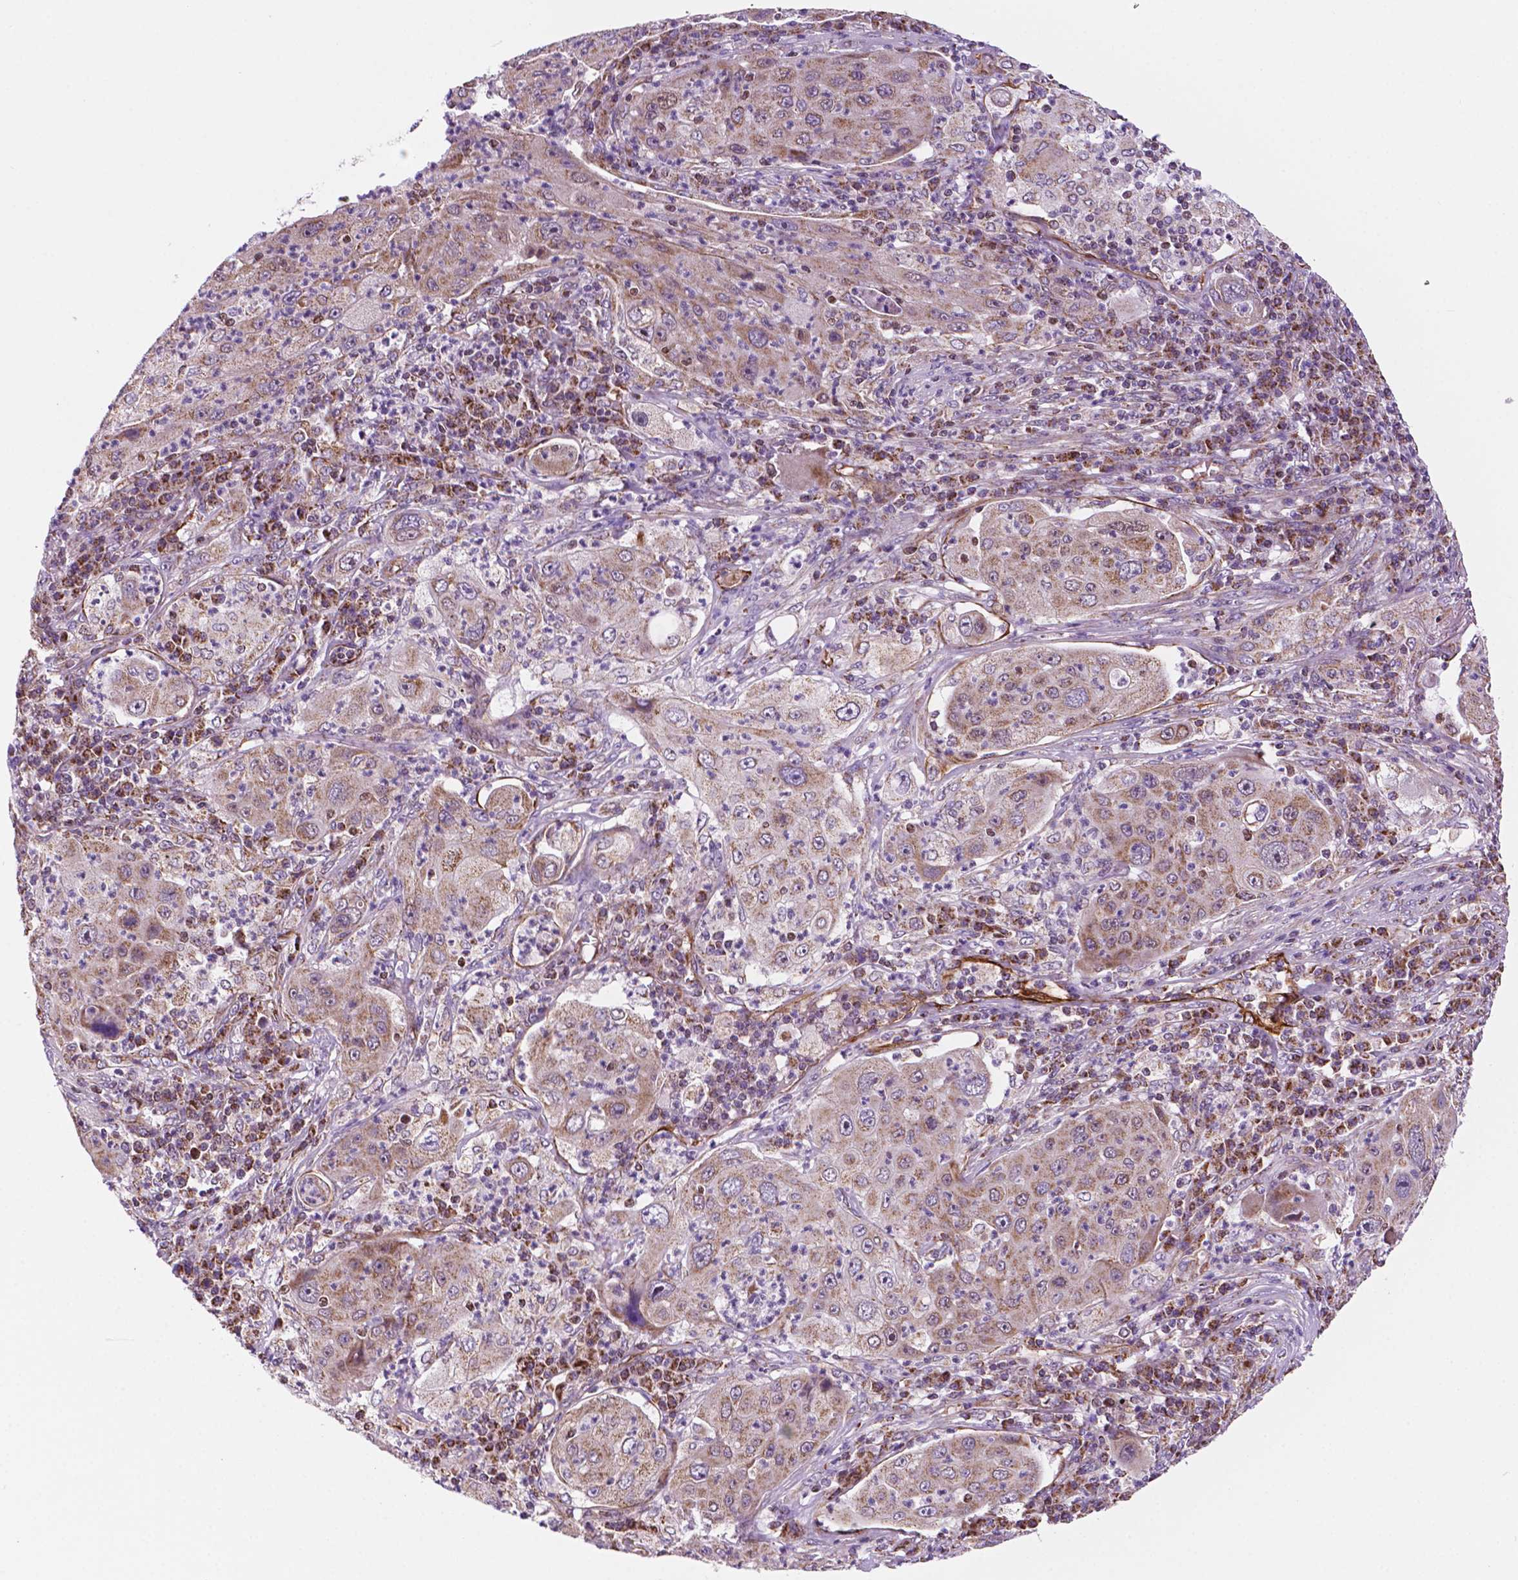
{"staining": {"intensity": "weak", "quantity": ">75%", "location": "cytoplasmic/membranous"}, "tissue": "lung cancer", "cell_type": "Tumor cells", "image_type": "cancer", "snomed": [{"axis": "morphology", "description": "Squamous cell carcinoma, NOS"}, {"axis": "topography", "description": "Lung"}], "caption": "Immunohistochemical staining of human lung cancer (squamous cell carcinoma) demonstrates low levels of weak cytoplasmic/membranous protein staining in approximately >75% of tumor cells.", "gene": "GEMIN4", "patient": {"sex": "female", "age": 59}}